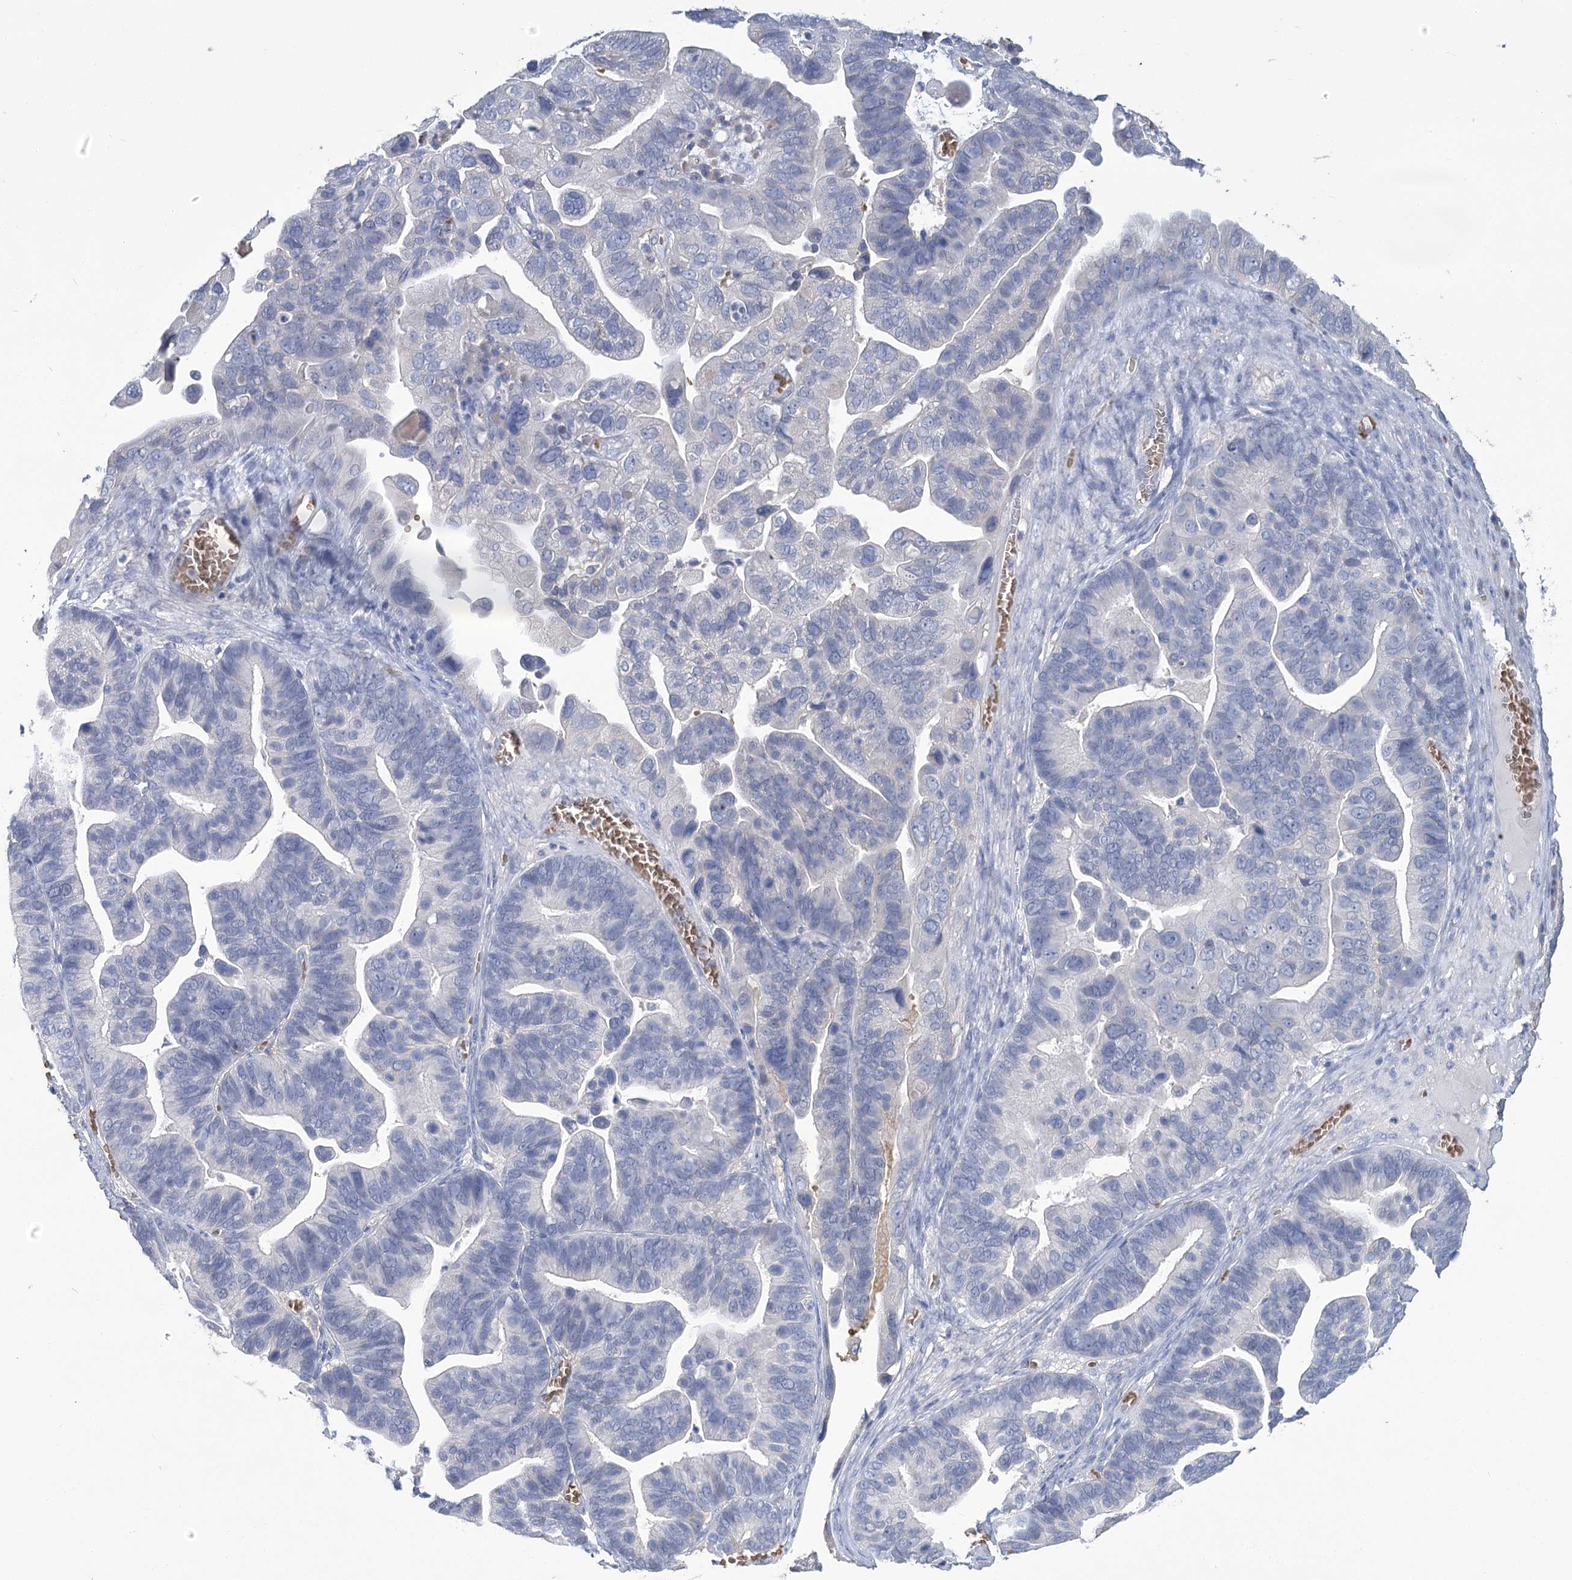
{"staining": {"intensity": "negative", "quantity": "none", "location": "none"}, "tissue": "ovarian cancer", "cell_type": "Tumor cells", "image_type": "cancer", "snomed": [{"axis": "morphology", "description": "Cystadenocarcinoma, serous, NOS"}, {"axis": "topography", "description": "Ovary"}], "caption": "An immunohistochemistry (IHC) photomicrograph of ovarian serous cystadenocarcinoma is shown. There is no staining in tumor cells of ovarian serous cystadenocarcinoma.", "gene": "HBA1", "patient": {"sex": "female", "age": 56}}